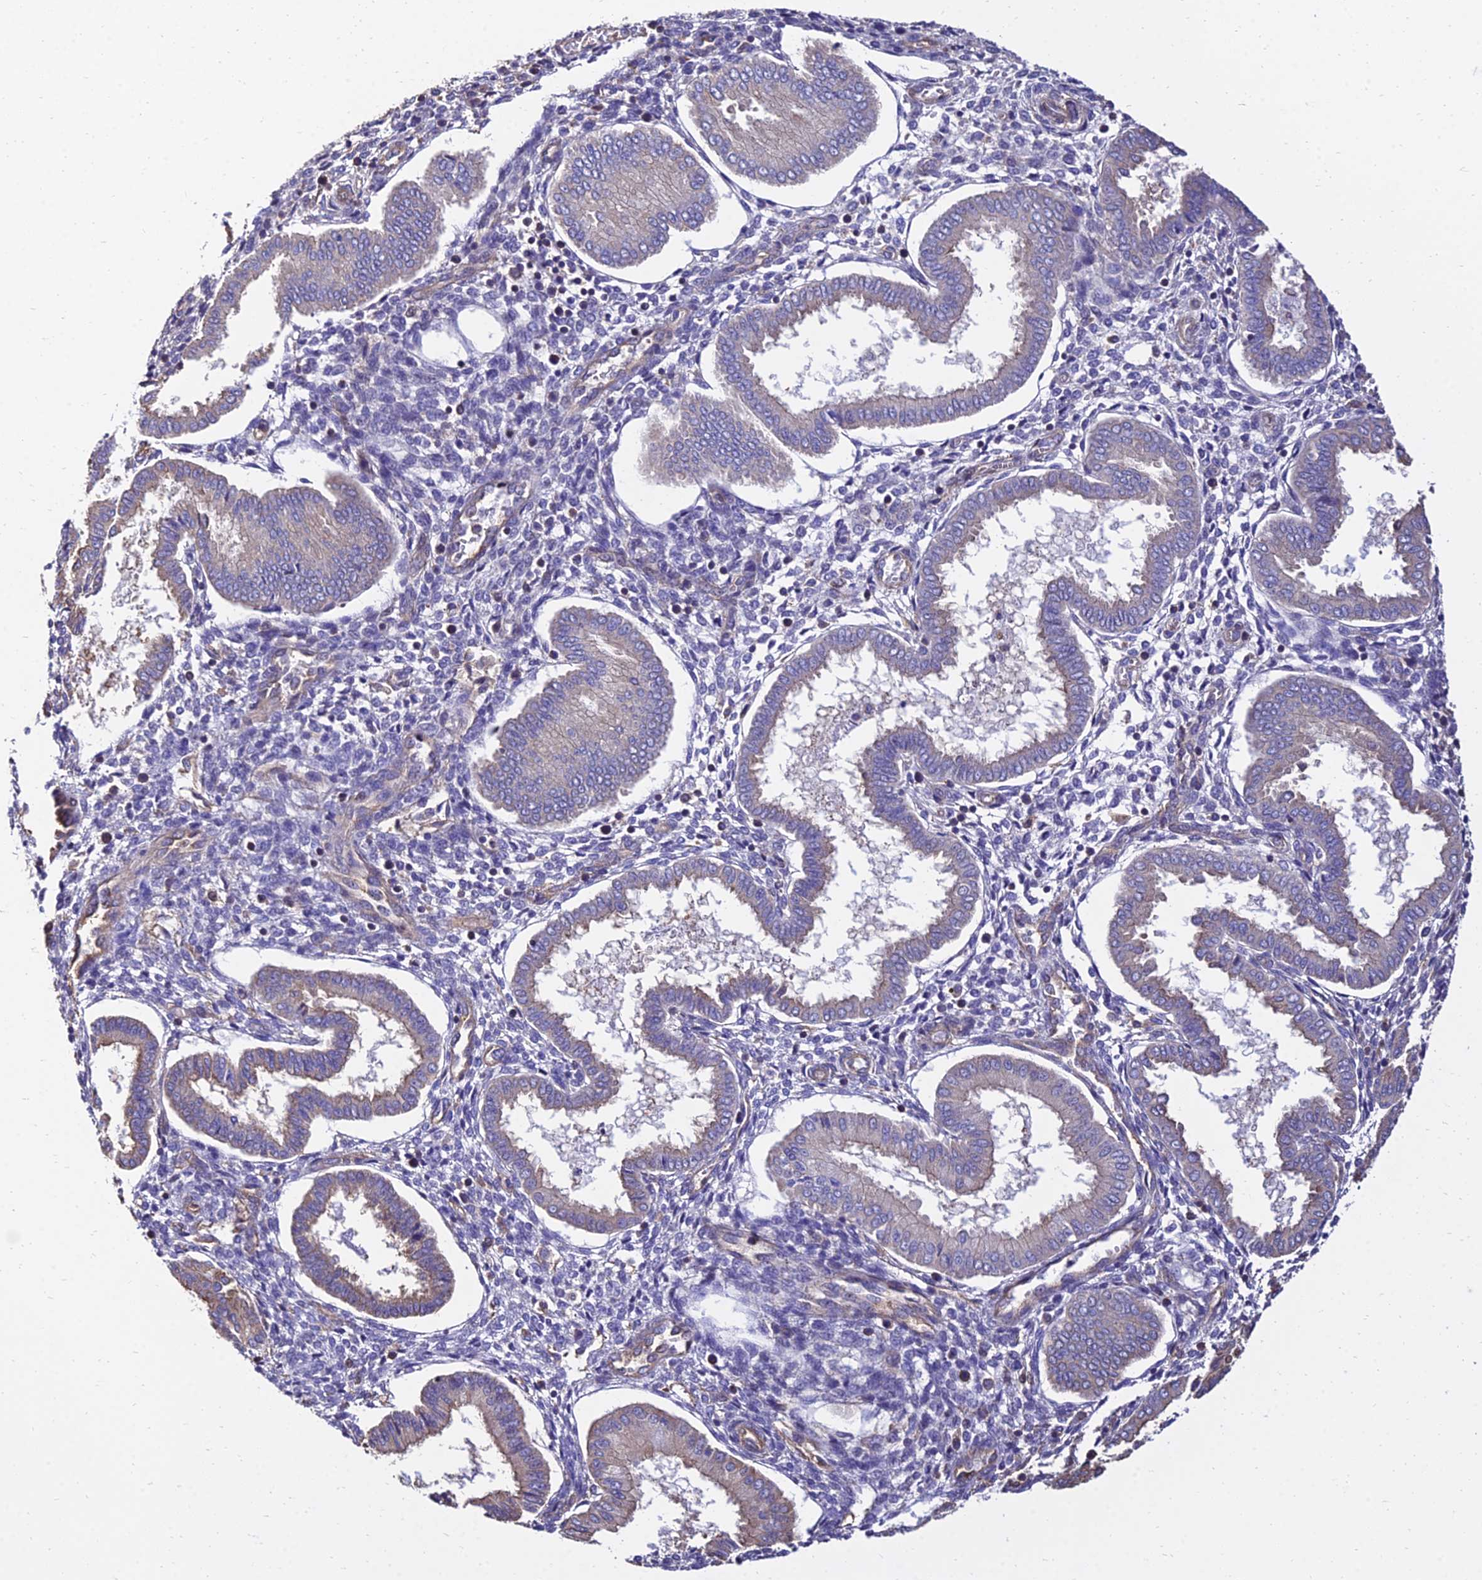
{"staining": {"intensity": "negative", "quantity": "none", "location": "none"}, "tissue": "endometrium", "cell_type": "Cells in endometrial stroma", "image_type": "normal", "snomed": [{"axis": "morphology", "description": "Normal tissue, NOS"}, {"axis": "topography", "description": "Endometrium"}], "caption": "An IHC image of benign endometrium is shown. There is no staining in cells in endometrial stroma of endometrium.", "gene": "CALM1", "patient": {"sex": "female", "age": 24}}